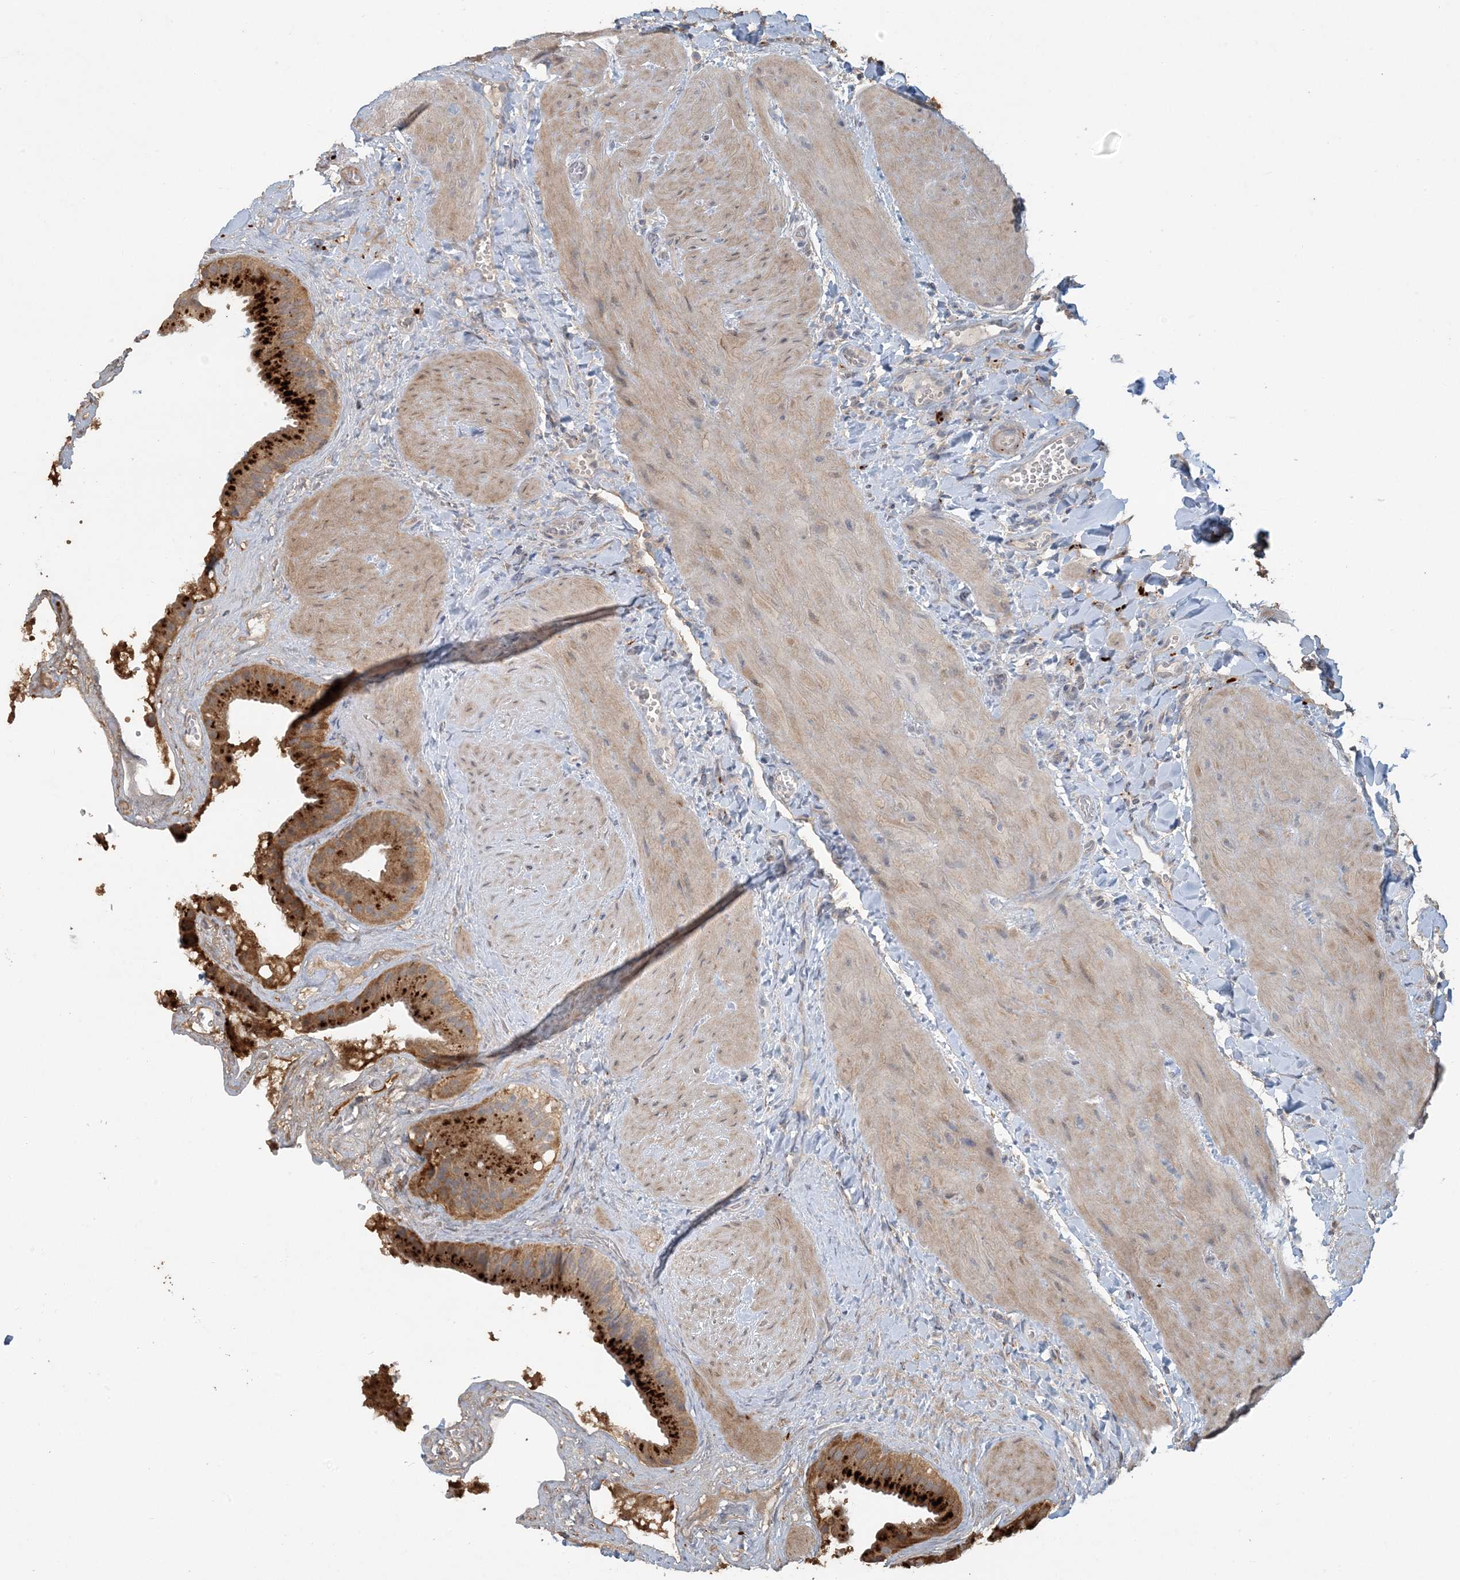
{"staining": {"intensity": "strong", "quantity": ">75%", "location": "cytoplasmic/membranous"}, "tissue": "gallbladder", "cell_type": "Glandular cells", "image_type": "normal", "snomed": [{"axis": "morphology", "description": "Normal tissue, NOS"}, {"axis": "topography", "description": "Gallbladder"}], "caption": "Brown immunohistochemical staining in benign gallbladder reveals strong cytoplasmic/membranous positivity in about >75% of glandular cells. The protein of interest is stained brown, and the nuclei are stained in blue (DAB IHC with brightfield microscopy, high magnification).", "gene": "LTN1", "patient": {"sex": "male", "age": 55}}